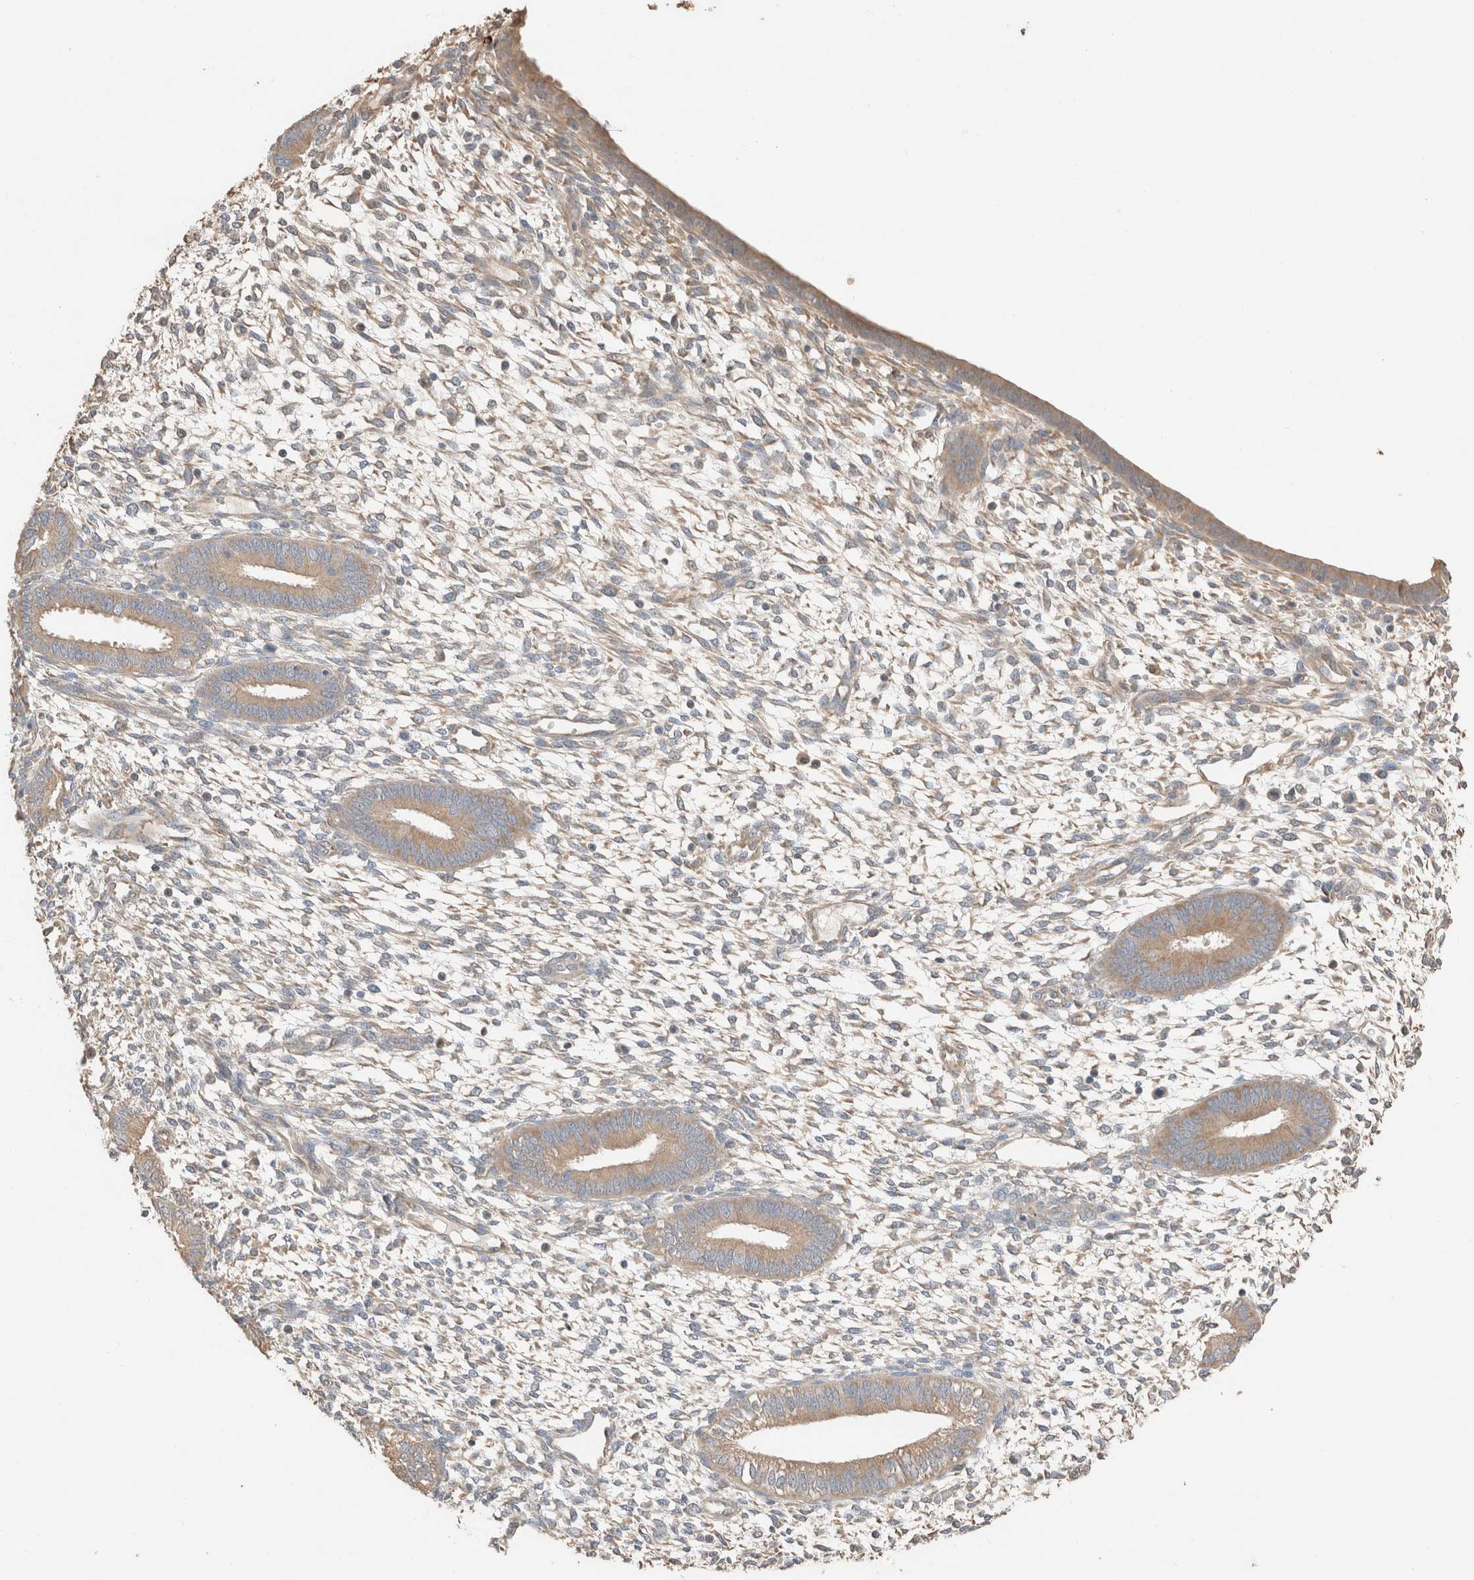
{"staining": {"intensity": "weak", "quantity": "<25%", "location": "cytoplasmic/membranous"}, "tissue": "endometrium", "cell_type": "Cells in endometrial stroma", "image_type": "normal", "snomed": [{"axis": "morphology", "description": "Normal tissue, NOS"}, {"axis": "topography", "description": "Endometrium"}], "caption": "Immunohistochemical staining of unremarkable human endometrium demonstrates no significant staining in cells in endometrial stroma.", "gene": "TUBD1", "patient": {"sex": "female", "age": 46}}